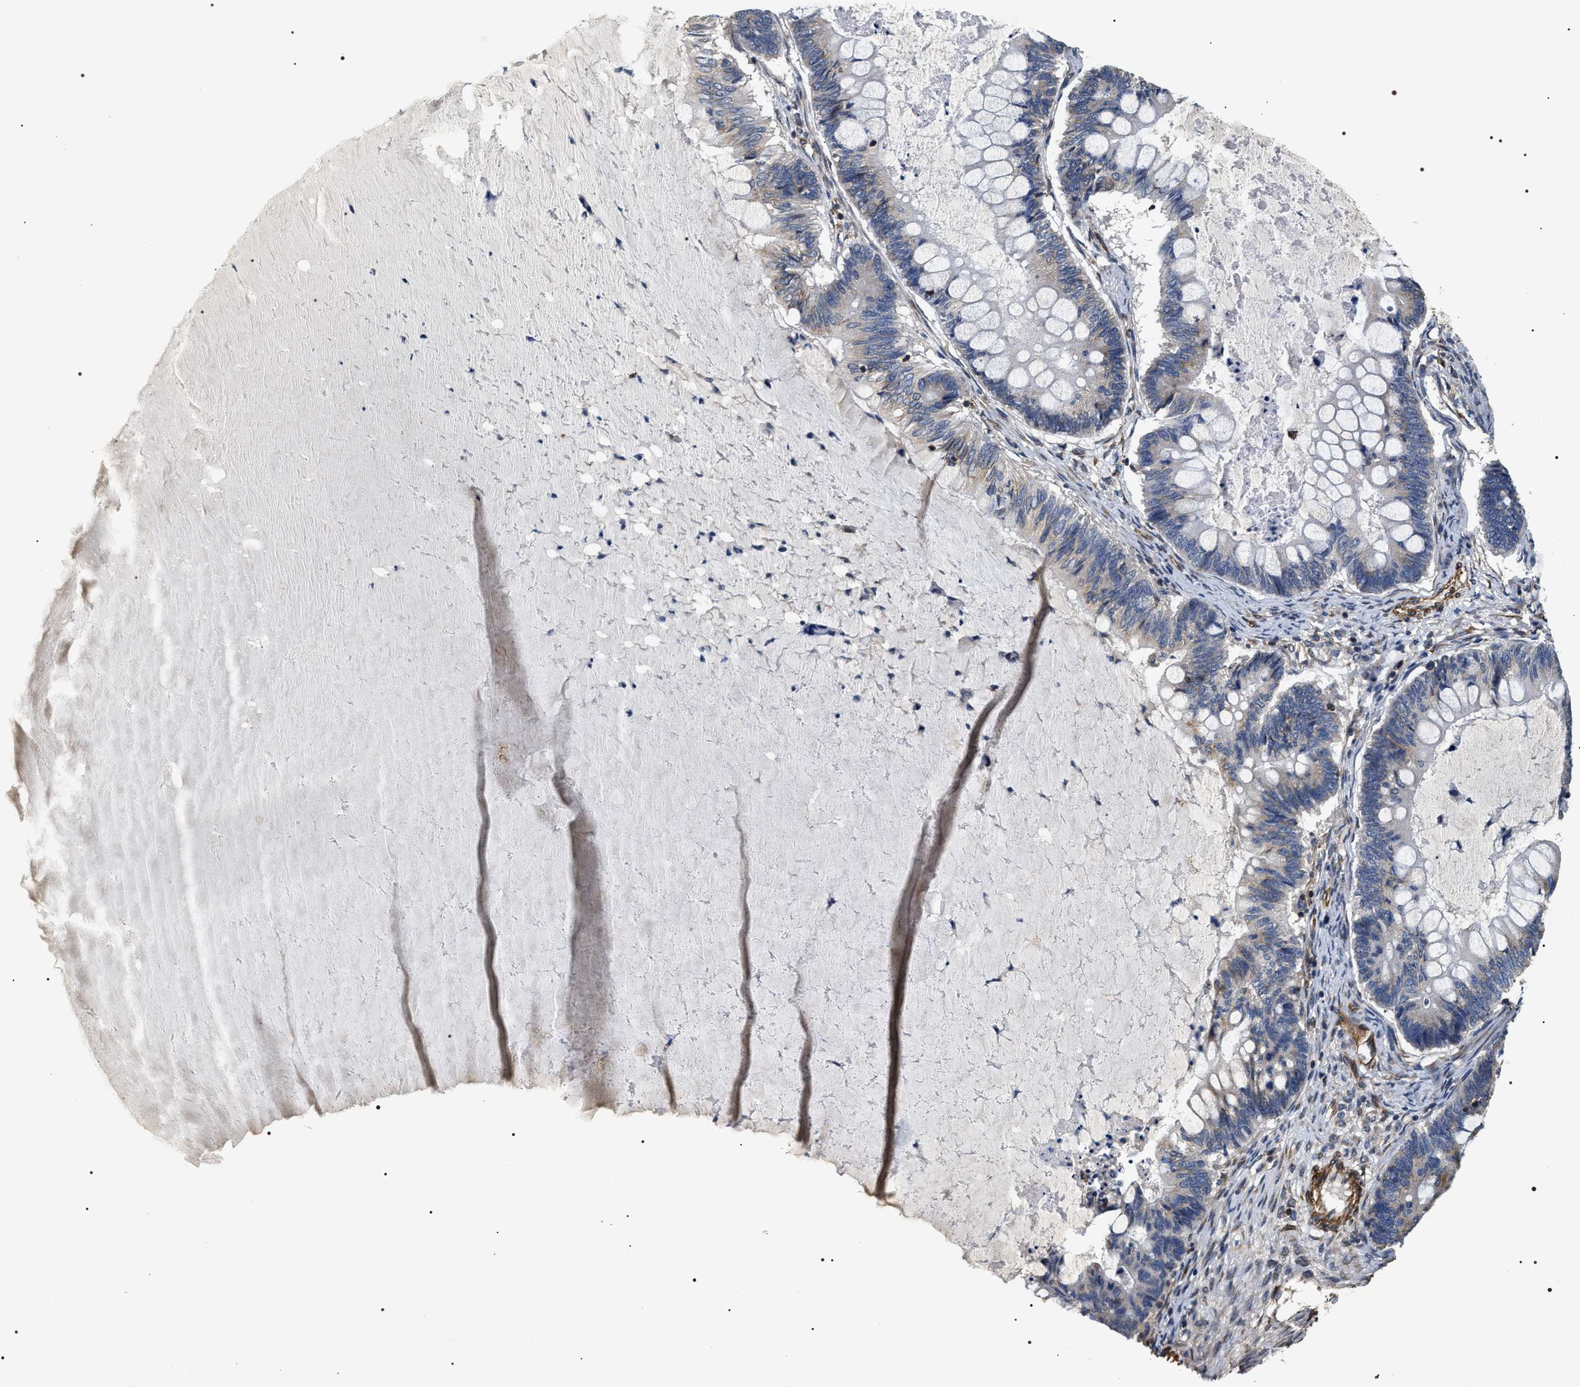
{"staining": {"intensity": "negative", "quantity": "none", "location": "none"}, "tissue": "ovarian cancer", "cell_type": "Tumor cells", "image_type": "cancer", "snomed": [{"axis": "morphology", "description": "Cystadenocarcinoma, mucinous, NOS"}, {"axis": "topography", "description": "Ovary"}], "caption": "IHC histopathology image of neoplastic tissue: human mucinous cystadenocarcinoma (ovarian) stained with DAB (3,3'-diaminobenzidine) demonstrates no significant protein positivity in tumor cells.", "gene": "ZC3HAV1L", "patient": {"sex": "female", "age": 61}}